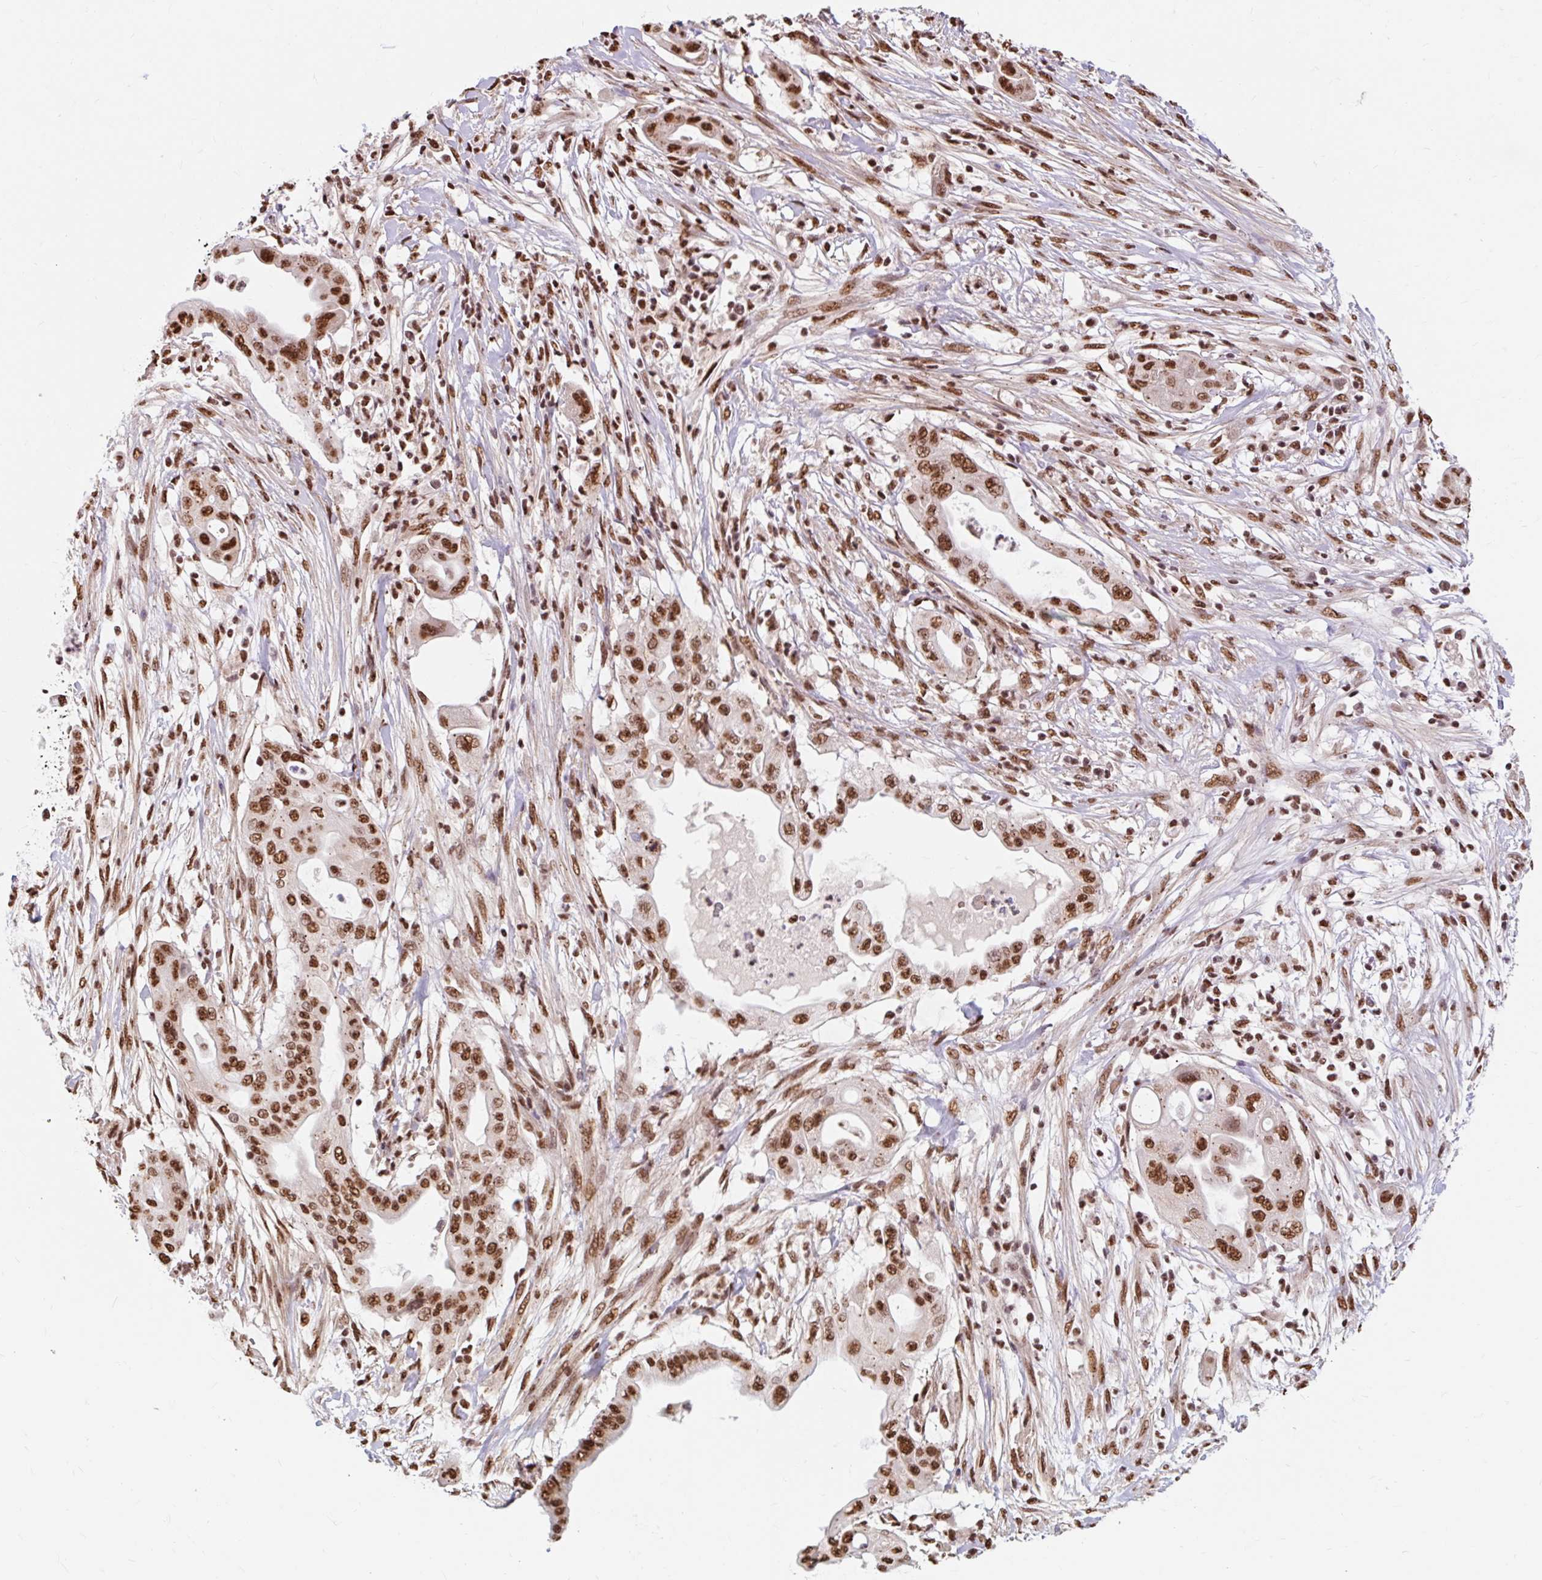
{"staining": {"intensity": "strong", "quantity": ">75%", "location": "nuclear"}, "tissue": "pancreatic cancer", "cell_type": "Tumor cells", "image_type": "cancer", "snomed": [{"axis": "morphology", "description": "Adenocarcinoma, NOS"}, {"axis": "topography", "description": "Pancreas"}], "caption": "IHC (DAB) staining of pancreatic adenocarcinoma exhibits strong nuclear protein staining in approximately >75% of tumor cells.", "gene": "BICRA", "patient": {"sex": "male", "age": 68}}